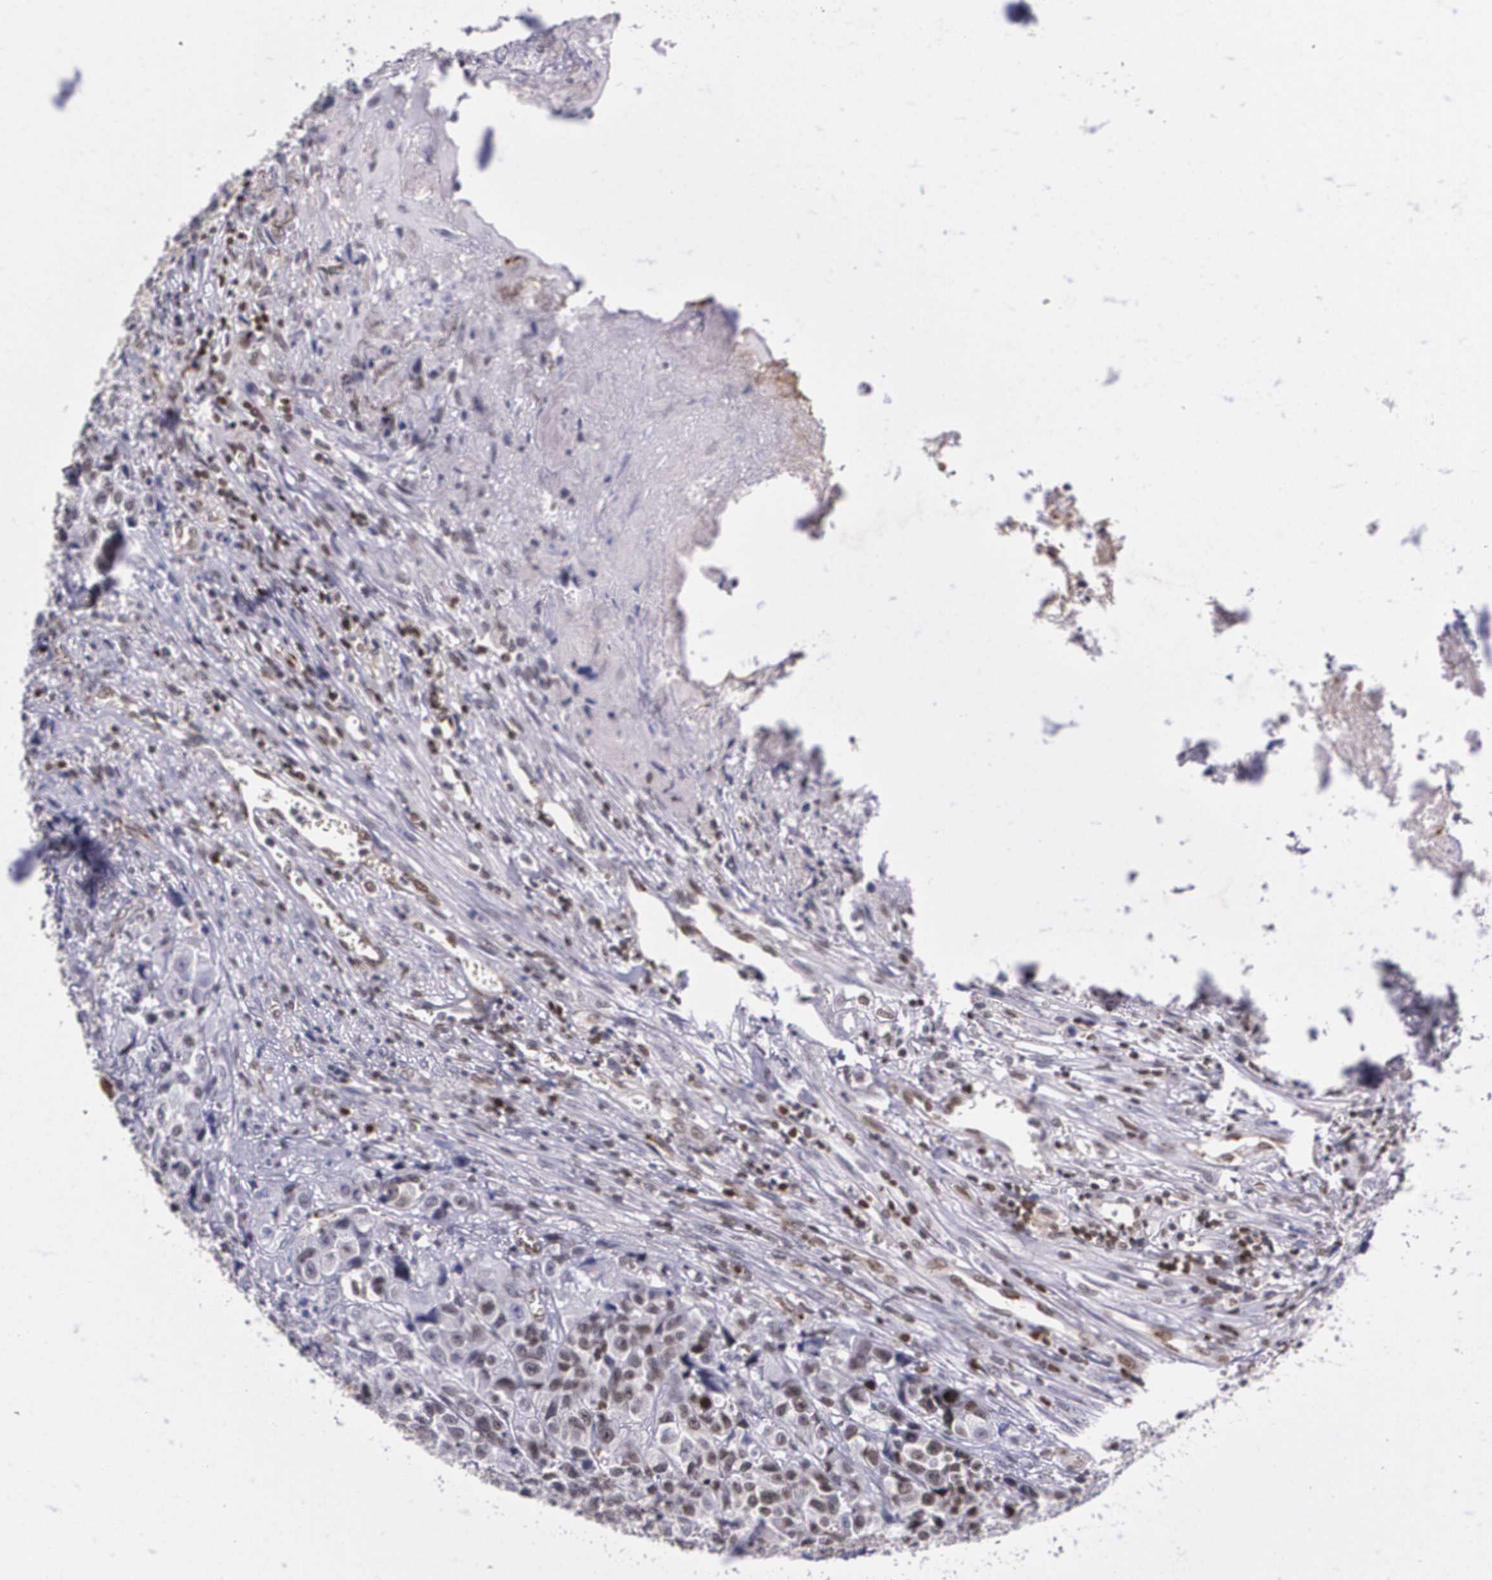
{"staining": {"intensity": "negative", "quantity": "none", "location": "none"}, "tissue": "urothelial cancer", "cell_type": "Tumor cells", "image_type": "cancer", "snomed": [{"axis": "morphology", "description": "Urothelial carcinoma, High grade"}, {"axis": "topography", "description": "Urinary bladder"}], "caption": "Immunohistochemistry photomicrograph of neoplastic tissue: urothelial carcinoma (high-grade) stained with DAB shows no significant protein positivity in tumor cells.", "gene": "MGMT", "patient": {"sex": "female", "age": 81}}